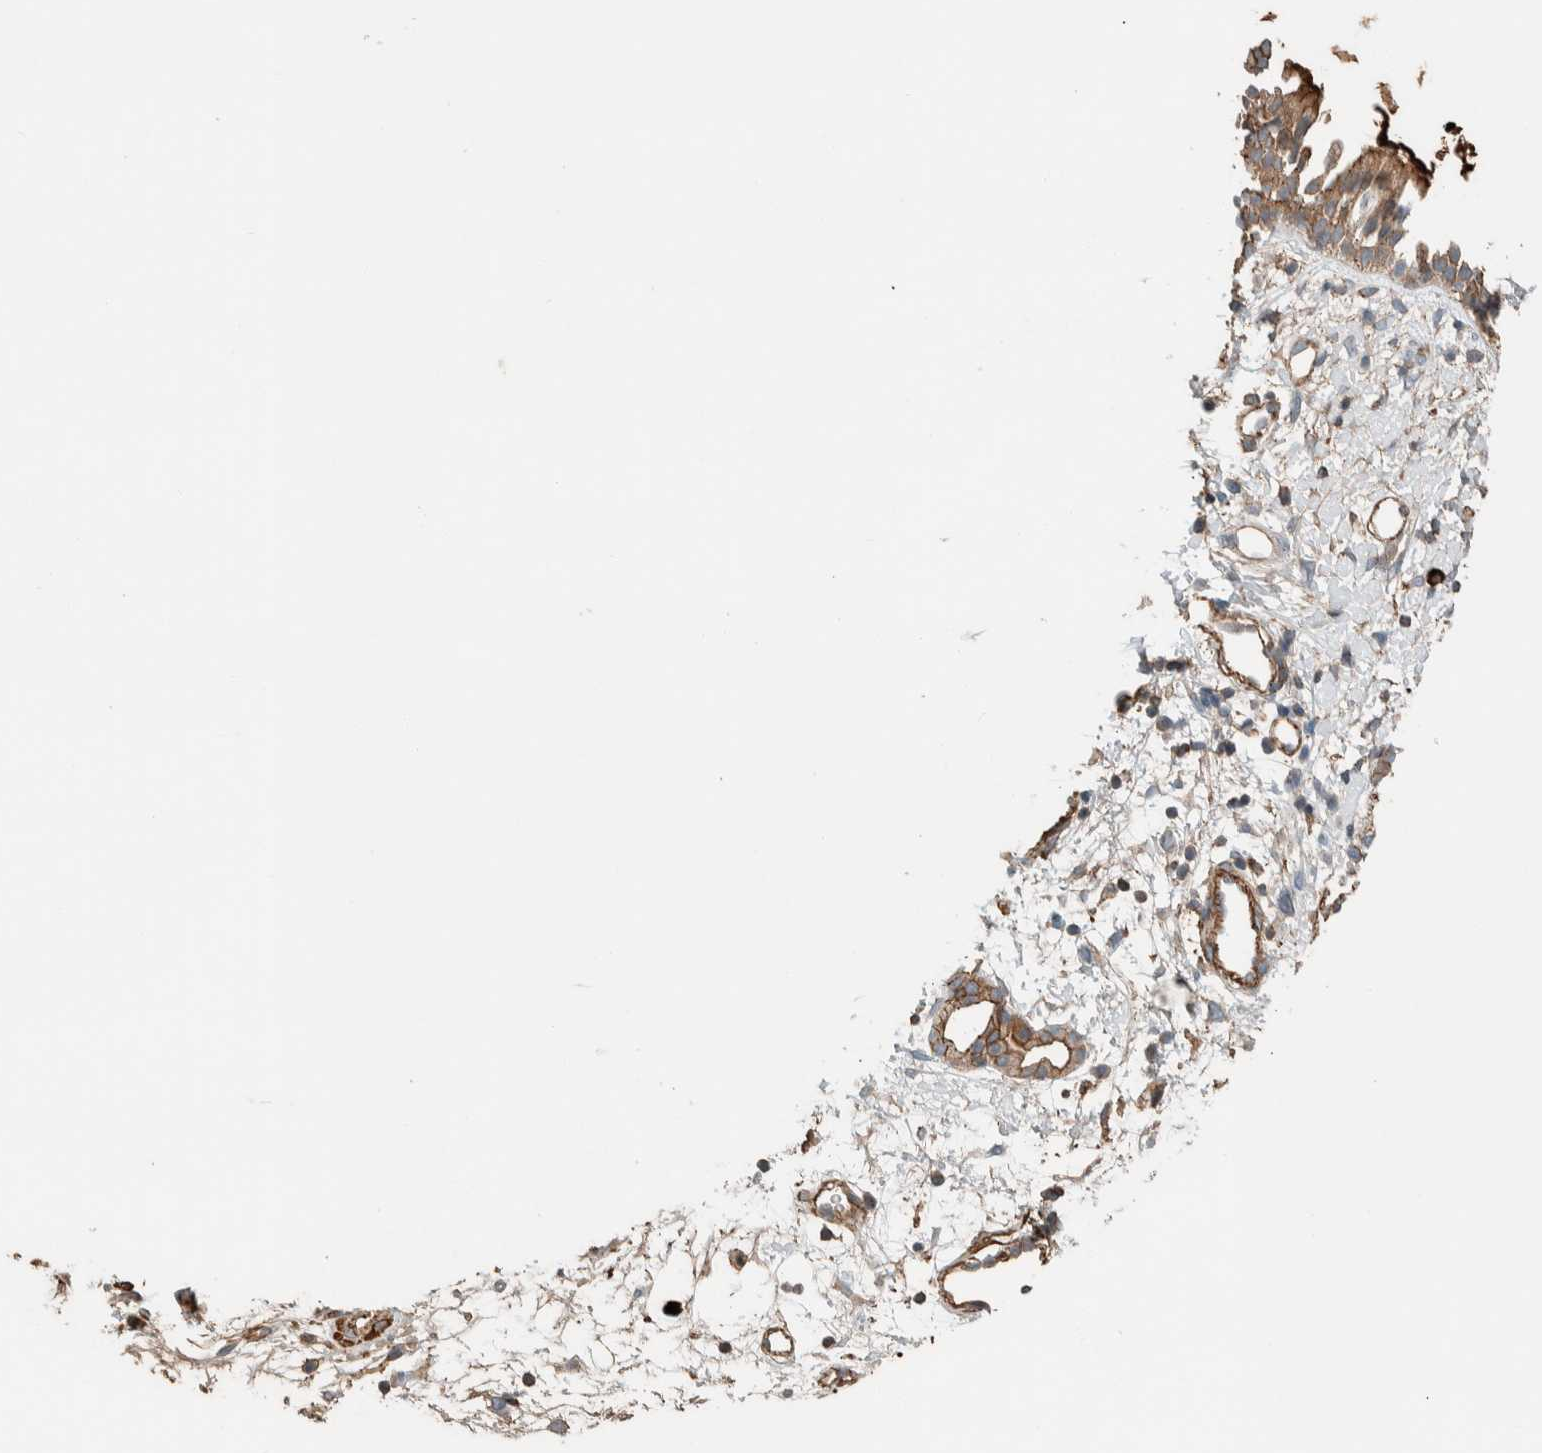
{"staining": {"intensity": "moderate", "quantity": ">75%", "location": "cytoplasmic/membranous"}, "tissue": "nasopharynx", "cell_type": "Respiratory epithelial cells", "image_type": "normal", "snomed": [{"axis": "morphology", "description": "Normal tissue, NOS"}, {"axis": "topography", "description": "Nasopharynx"}], "caption": "A brown stain shows moderate cytoplasmic/membranous expression of a protein in respiratory epithelial cells of unremarkable nasopharynx.", "gene": "CTBP2", "patient": {"sex": "male", "age": 22}}